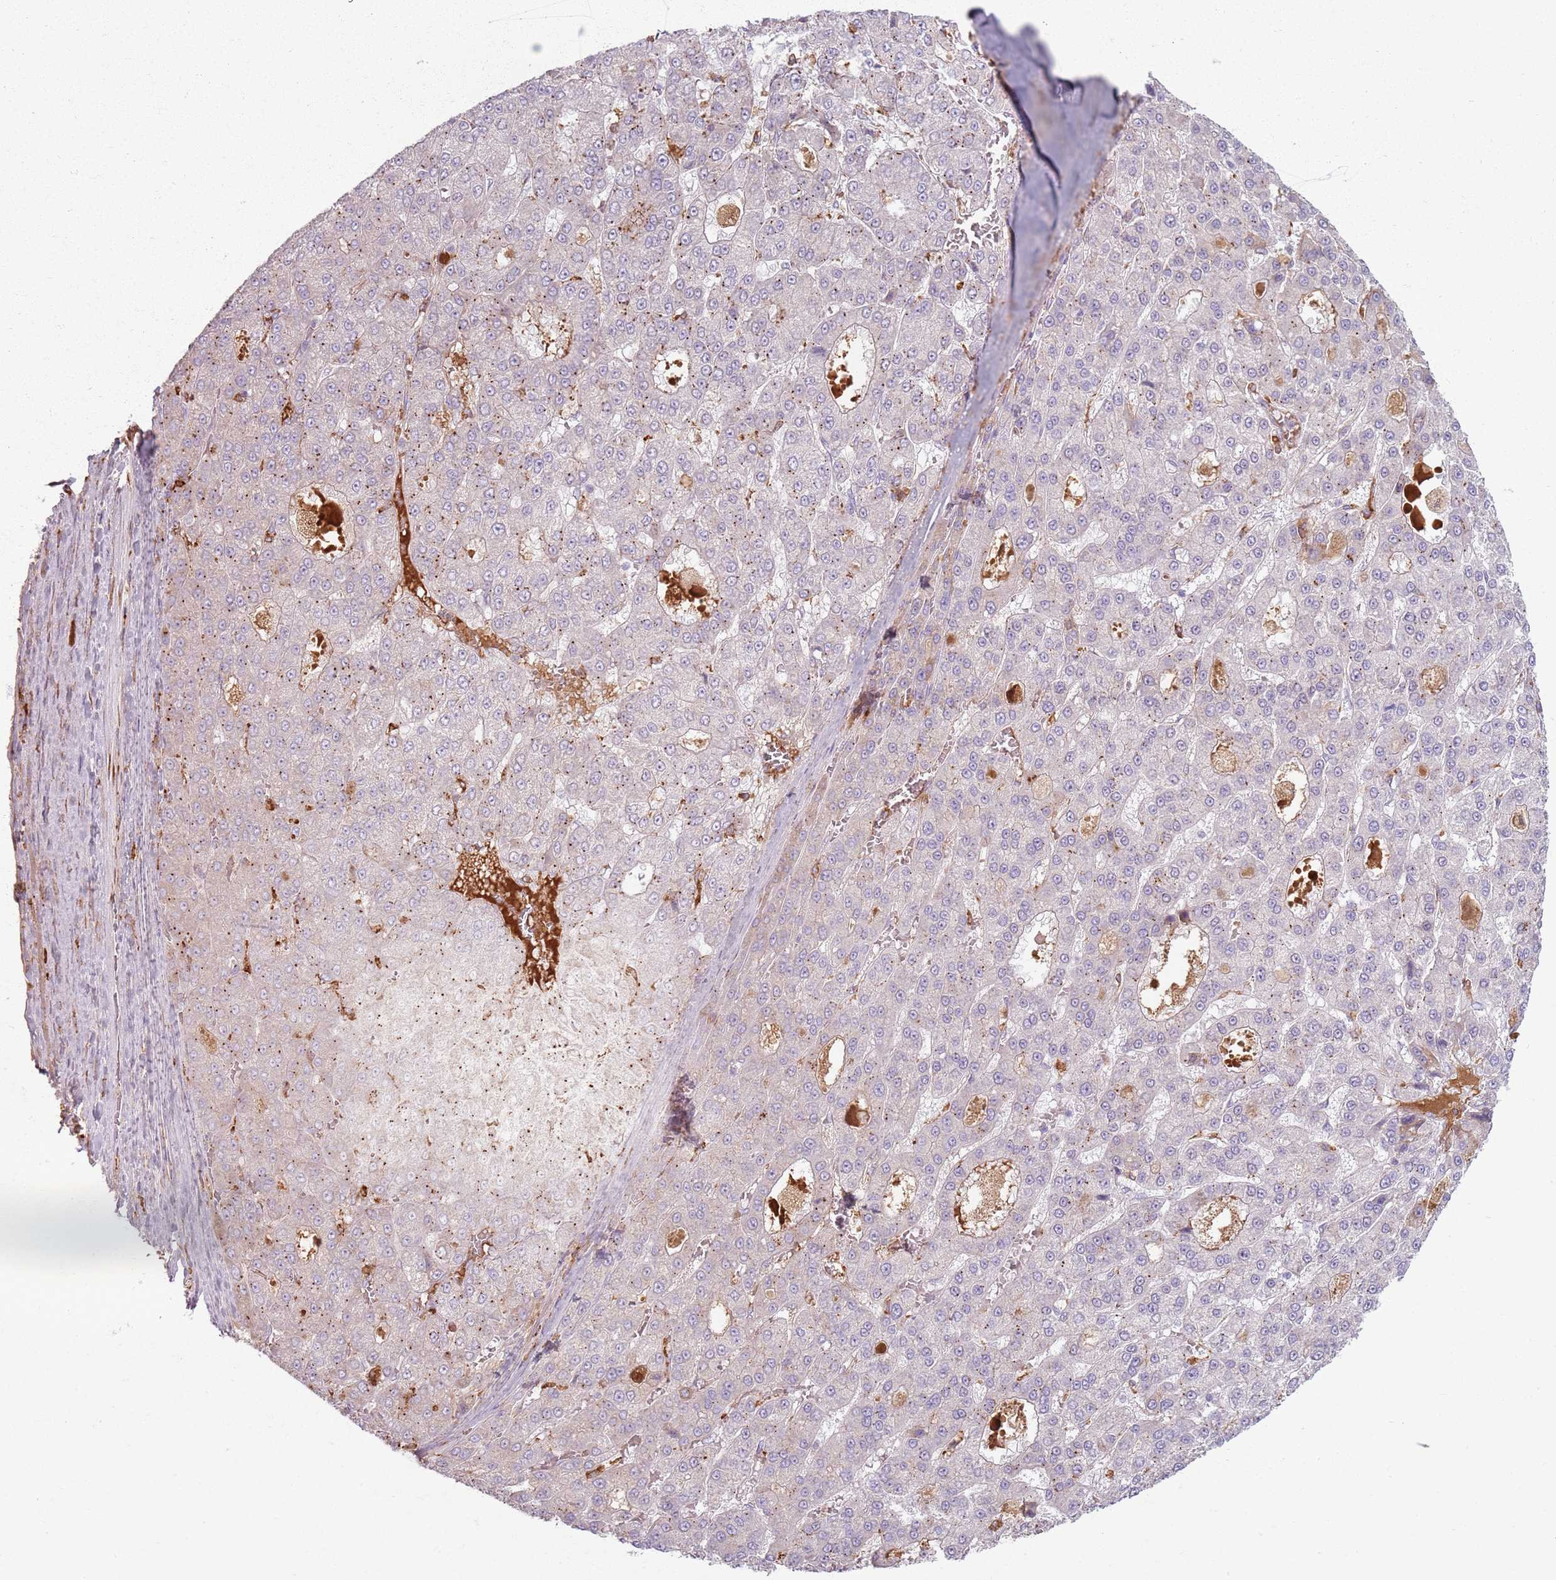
{"staining": {"intensity": "weak", "quantity": "25%-75%", "location": "cytoplasmic/membranous"}, "tissue": "liver cancer", "cell_type": "Tumor cells", "image_type": "cancer", "snomed": [{"axis": "morphology", "description": "Carcinoma, Hepatocellular, NOS"}, {"axis": "topography", "description": "Liver"}], "caption": "About 25%-75% of tumor cells in human liver cancer (hepatocellular carcinoma) demonstrate weak cytoplasmic/membranous protein staining as visualized by brown immunohistochemical staining.", "gene": "COLGALT1", "patient": {"sex": "male", "age": 70}}